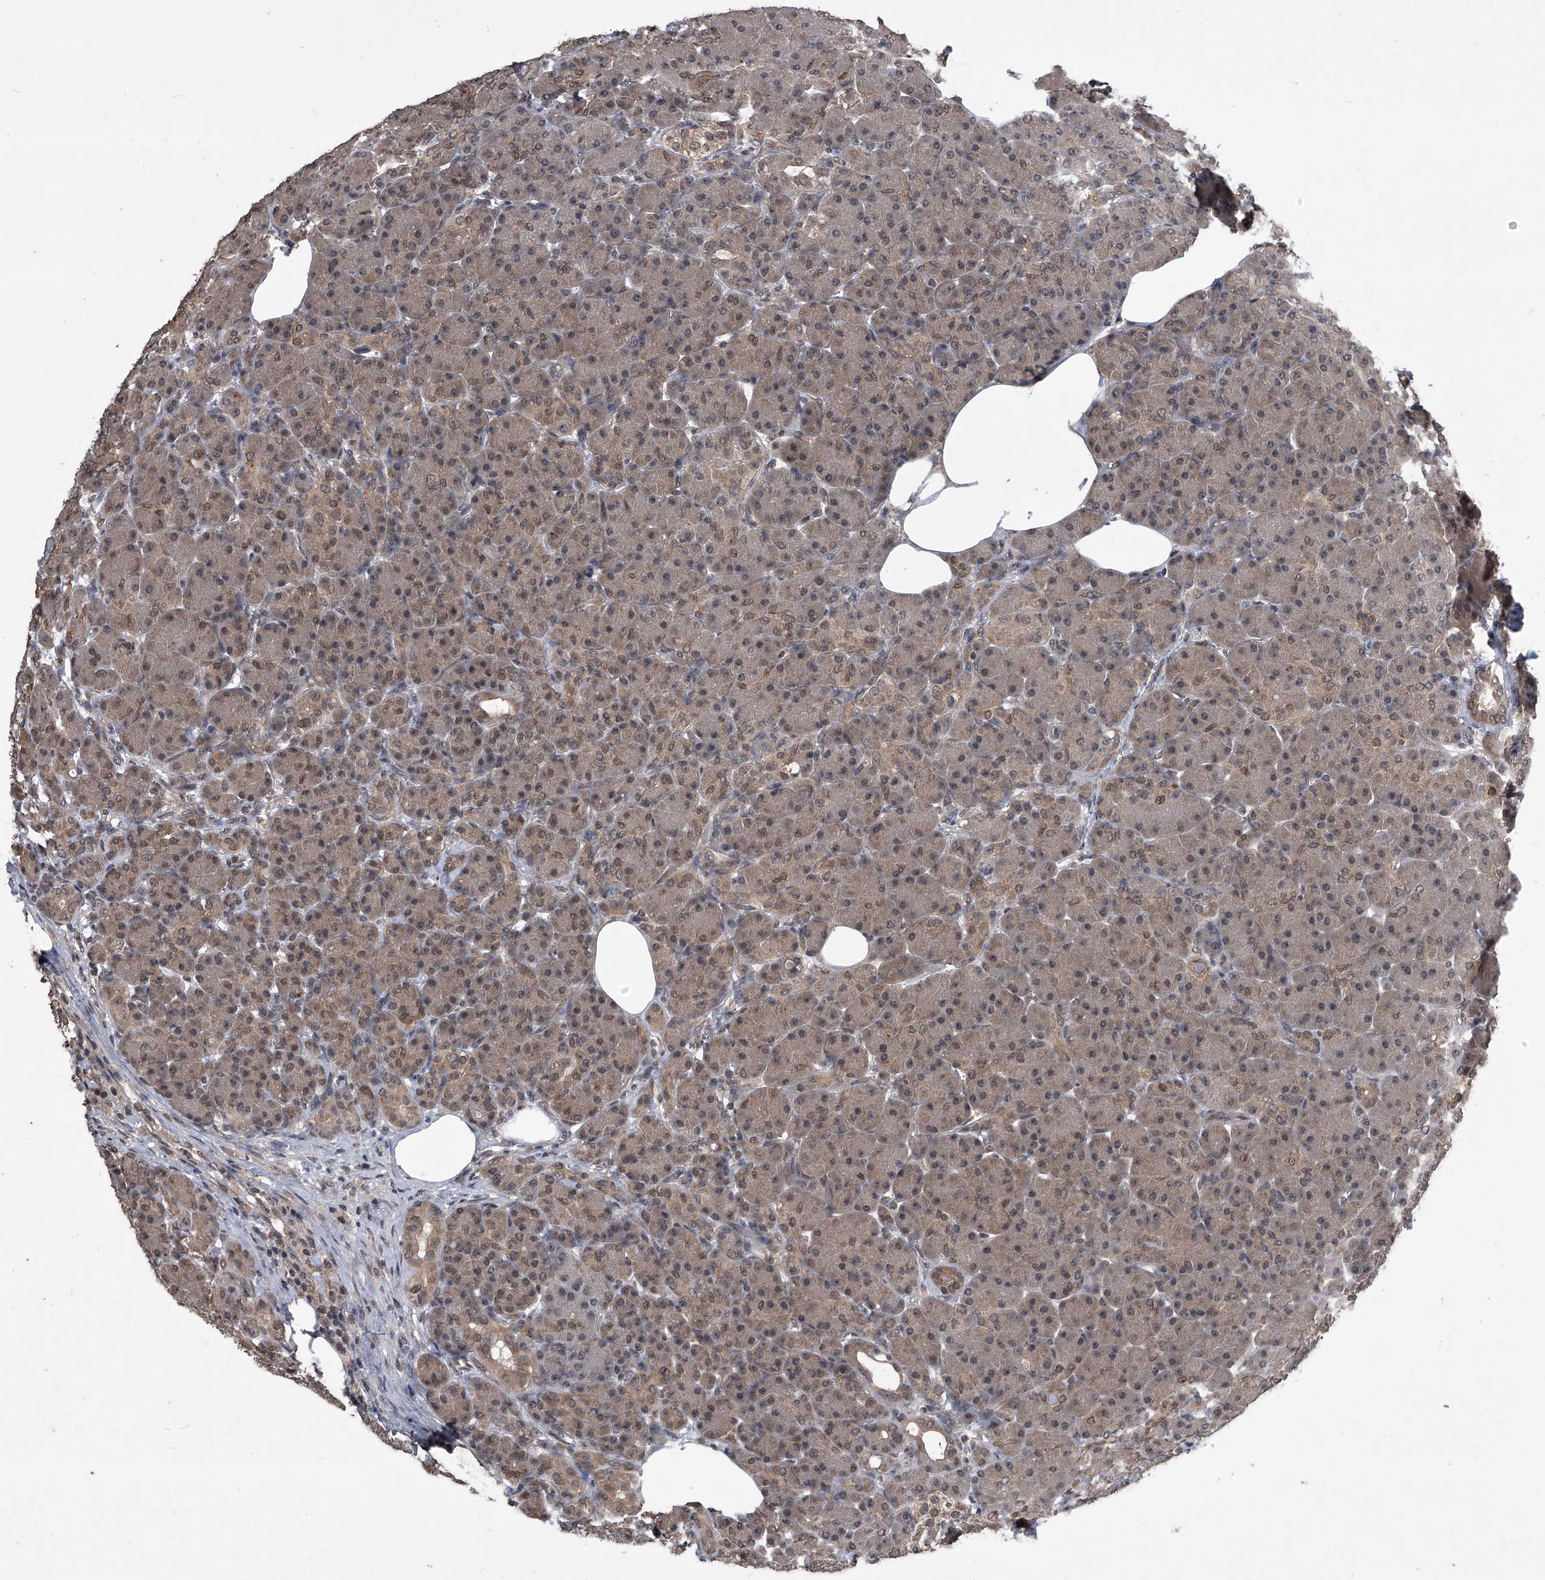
{"staining": {"intensity": "moderate", "quantity": "25%-75%", "location": "cytoplasmic/membranous,nuclear"}, "tissue": "pancreas", "cell_type": "Exocrine glandular cells", "image_type": "normal", "snomed": [{"axis": "morphology", "description": "Normal tissue, NOS"}, {"axis": "topography", "description": "Pancreas"}], "caption": "Immunohistochemistry (IHC) (DAB (3,3'-diaminobenzidine)) staining of unremarkable human pancreas demonstrates moderate cytoplasmic/membranous,nuclear protein staining in about 25%-75% of exocrine glandular cells.", "gene": "TSNAX", "patient": {"sex": "male", "age": 63}}